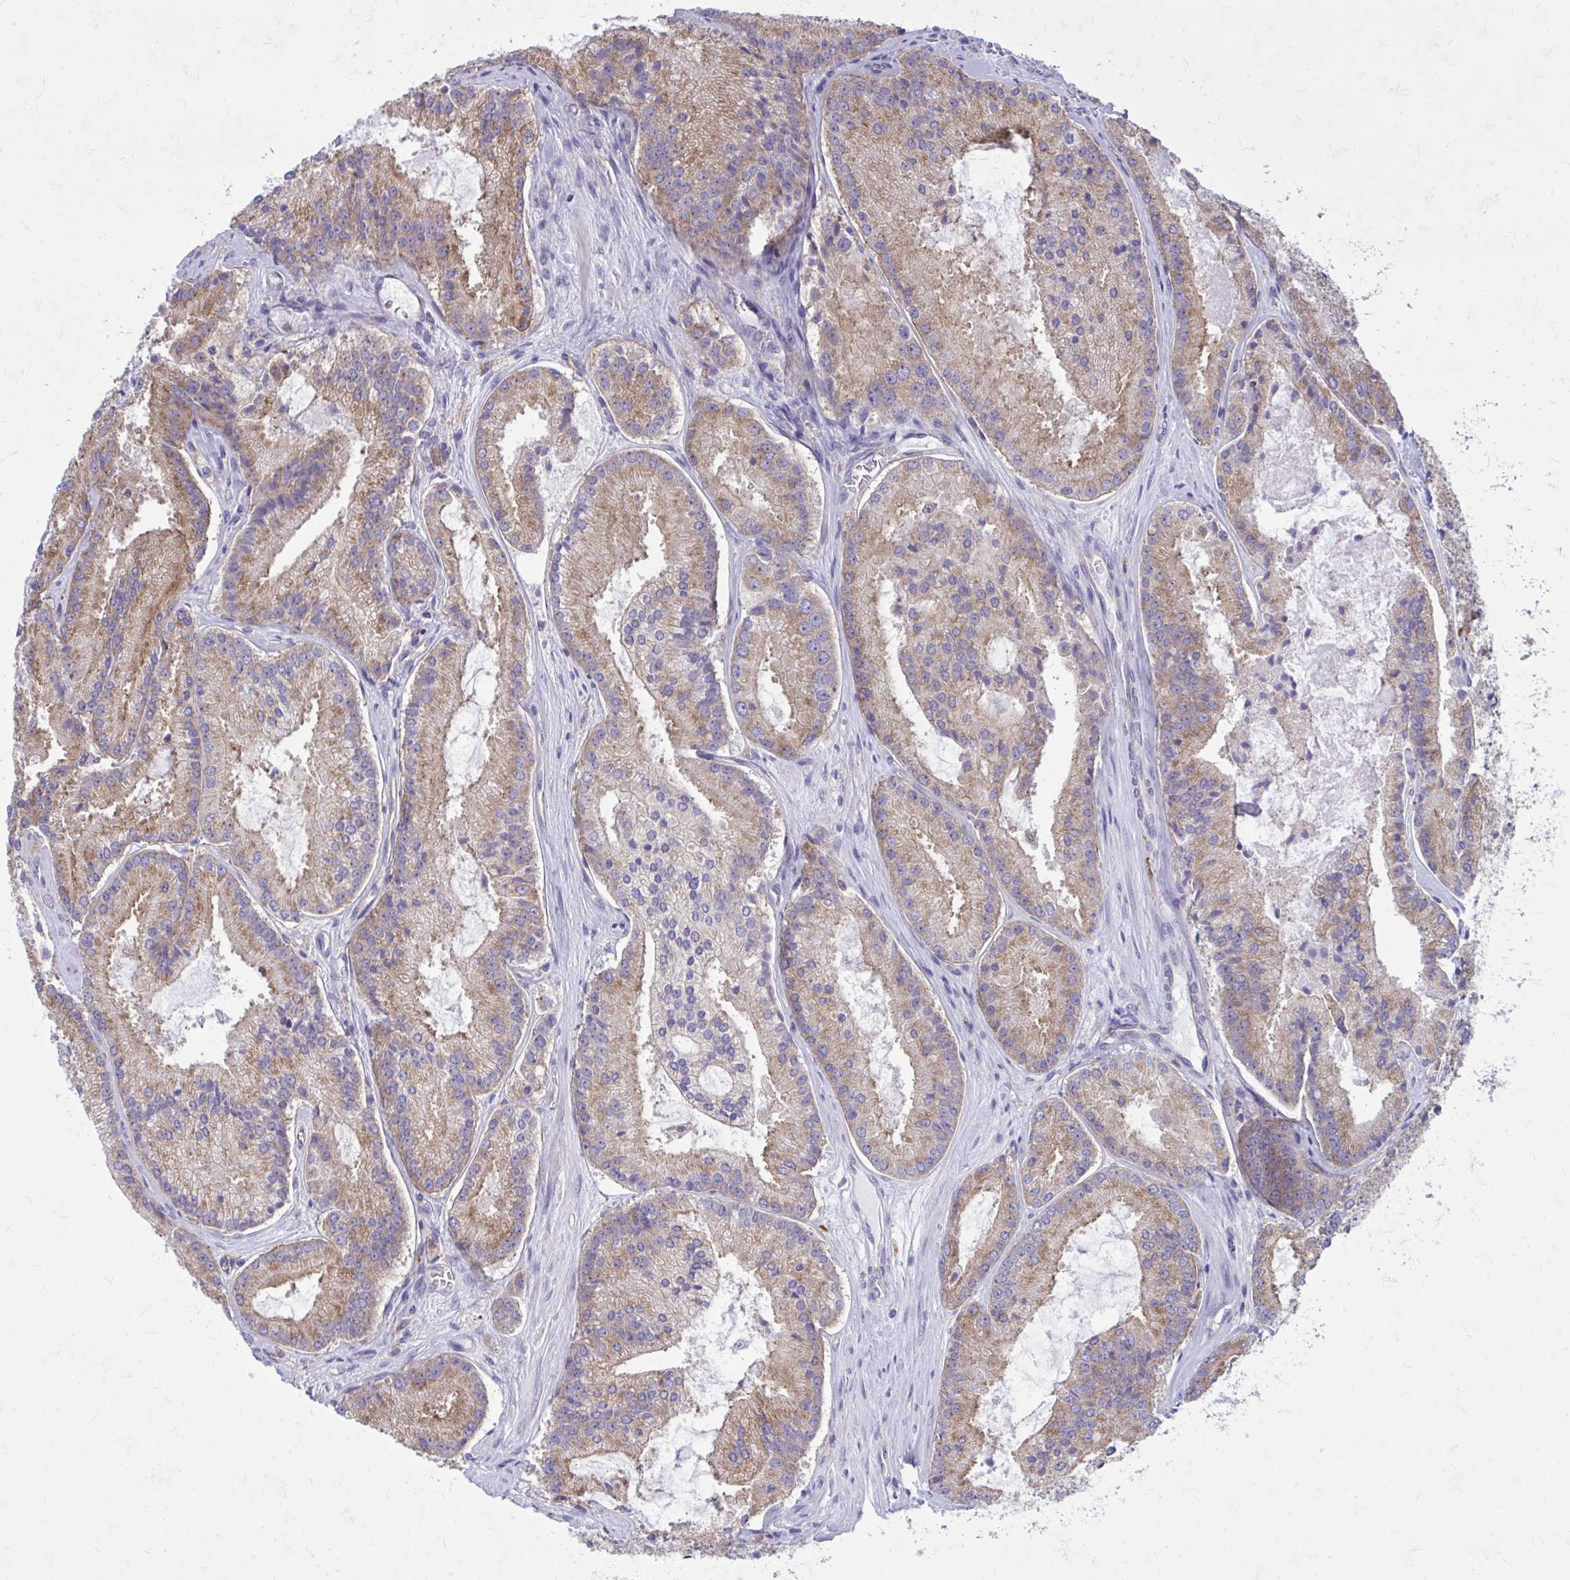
{"staining": {"intensity": "weak", "quantity": ">75%", "location": "cytoplasmic/membranous"}, "tissue": "prostate cancer", "cell_type": "Tumor cells", "image_type": "cancer", "snomed": [{"axis": "morphology", "description": "Adenocarcinoma, High grade"}, {"axis": "topography", "description": "Prostate"}], "caption": "This photomicrograph demonstrates prostate cancer (adenocarcinoma (high-grade)) stained with IHC to label a protein in brown. The cytoplasmic/membranous of tumor cells show weak positivity for the protein. Nuclei are counter-stained blue.", "gene": "CLTA", "patient": {"sex": "male", "age": 73}}